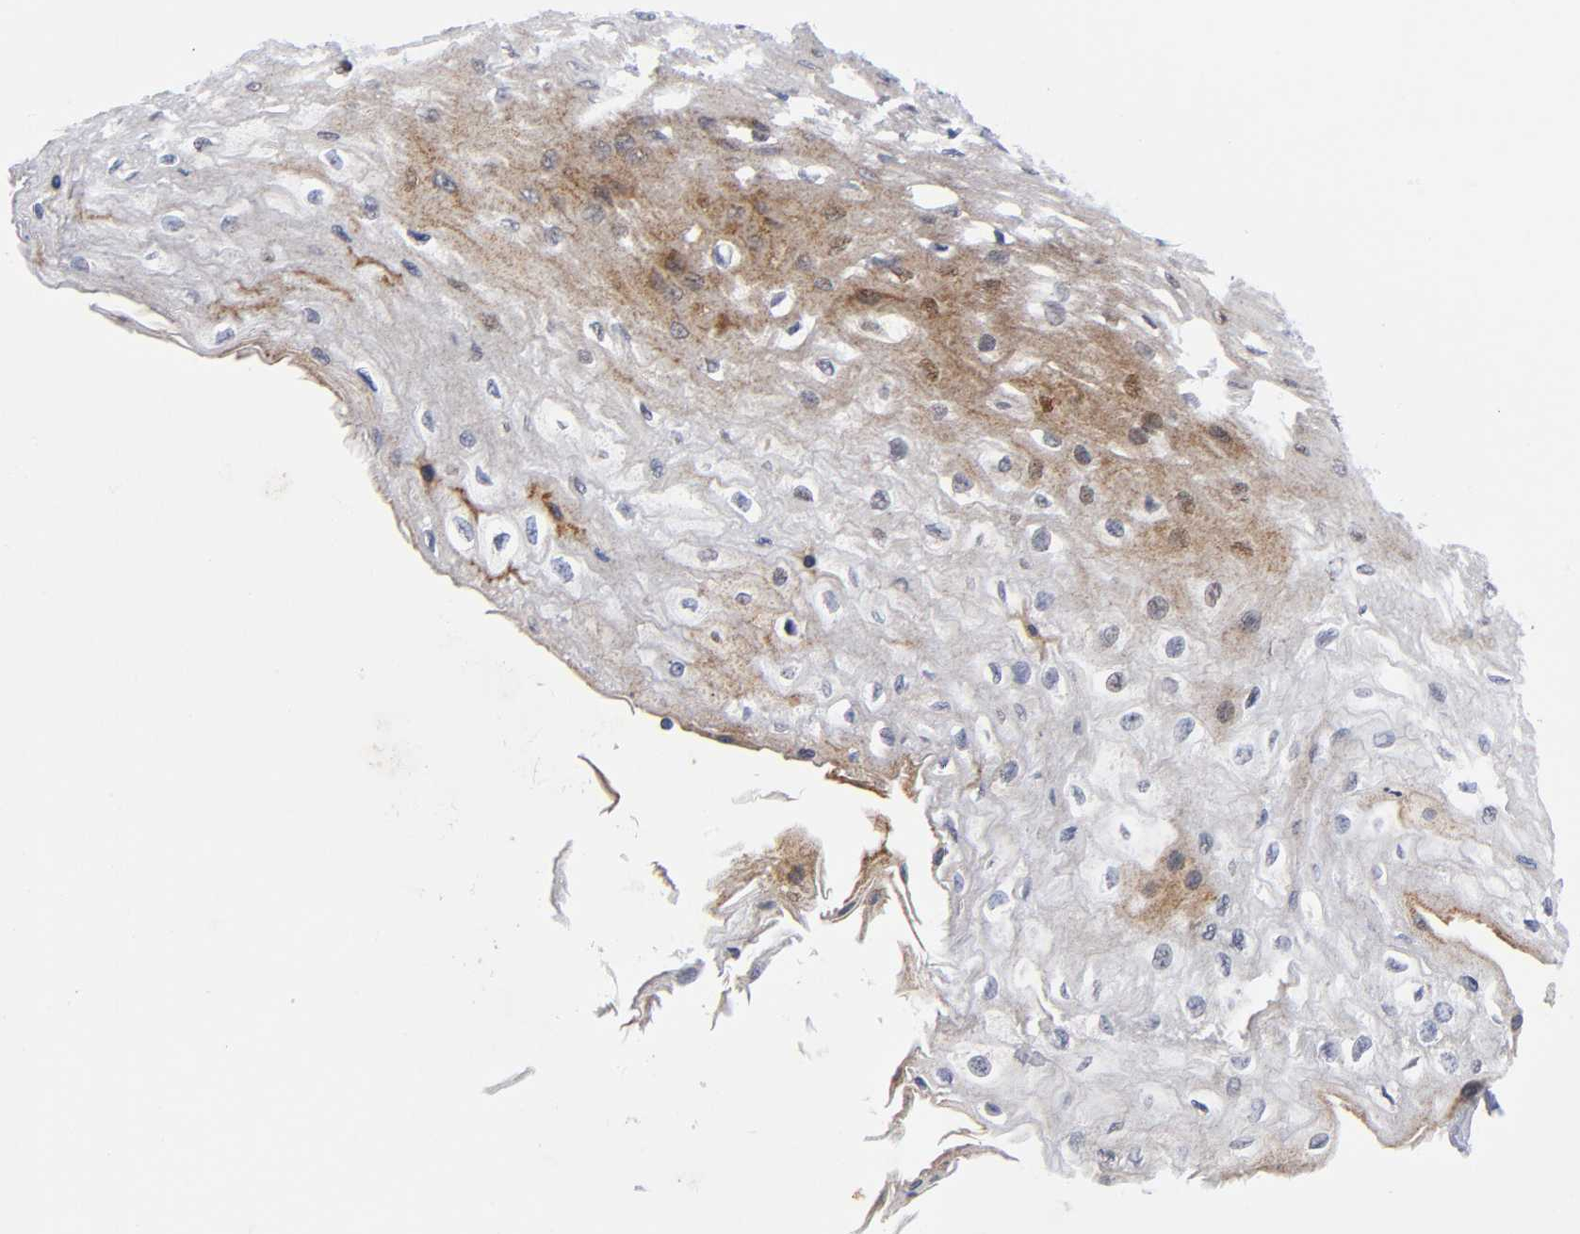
{"staining": {"intensity": "moderate", "quantity": "25%-75%", "location": "cytoplasmic/membranous"}, "tissue": "esophagus", "cell_type": "Squamous epithelial cells", "image_type": "normal", "snomed": [{"axis": "morphology", "description": "Normal tissue, NOS"}, {"axis": "topography", "description": "Esophagus"}], "caption": "Benign esophagus exhibits moderate cytoplasmic/membranous expression in approximately 25%-75% of squamous epithelial cells, visualized by immunohistochemistry. Immunohistochemistry stains the protein of interest in brown and the nuclei are stained blue.", "gene": "EIF5", "patient": {"sex": "female", "age": 72}}